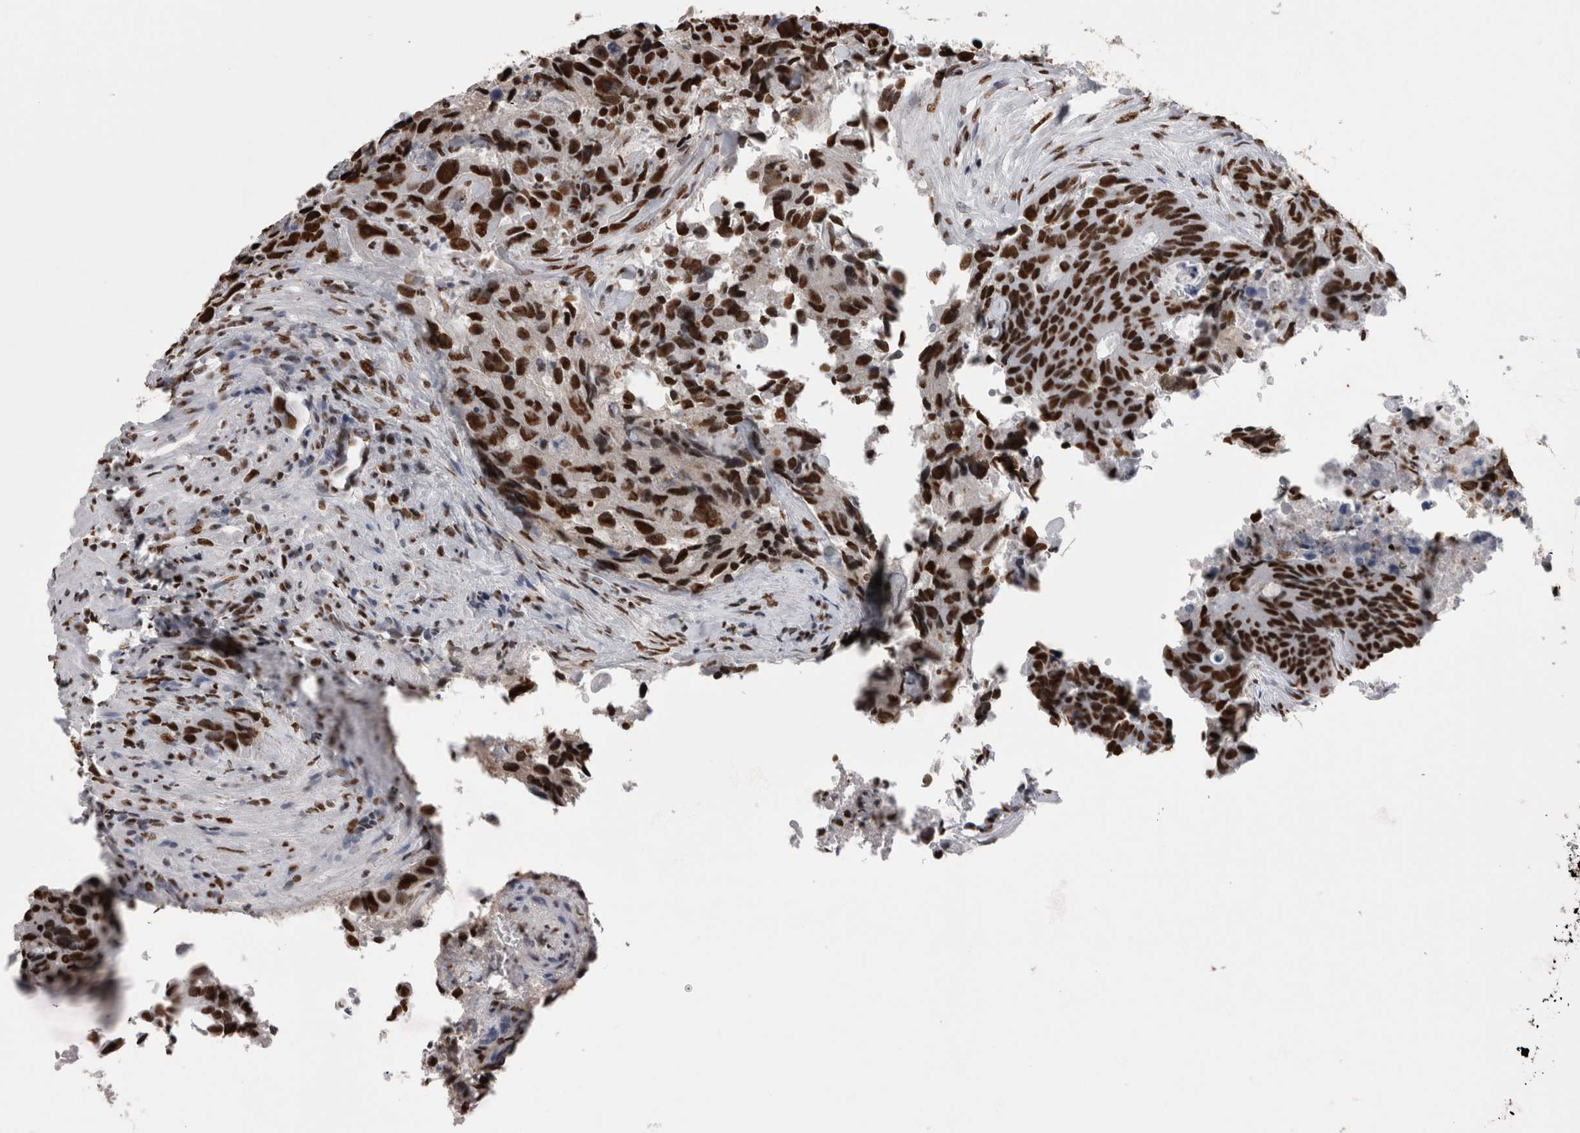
{"staining": {"intensity": "strong", "quantity": ">75%", "location": "nuclear"}, "tissue": "colorectal cancer", "cell_type": "Tumor cells", "image_type": "cancer", "snomed": [{"axis": "morphology", "description": "Adenocarcinoma, NOS"}, {"axis": "topography", "description": "Colon"}], "caption": "Protein expression by immunohistochemistry exhibits strong nuclear expression in approximately >75% of tumor cells in colorectal adenocarcinoma.", "gene": "ALPK3", "patient": {"sex": "male", "age": 71}}